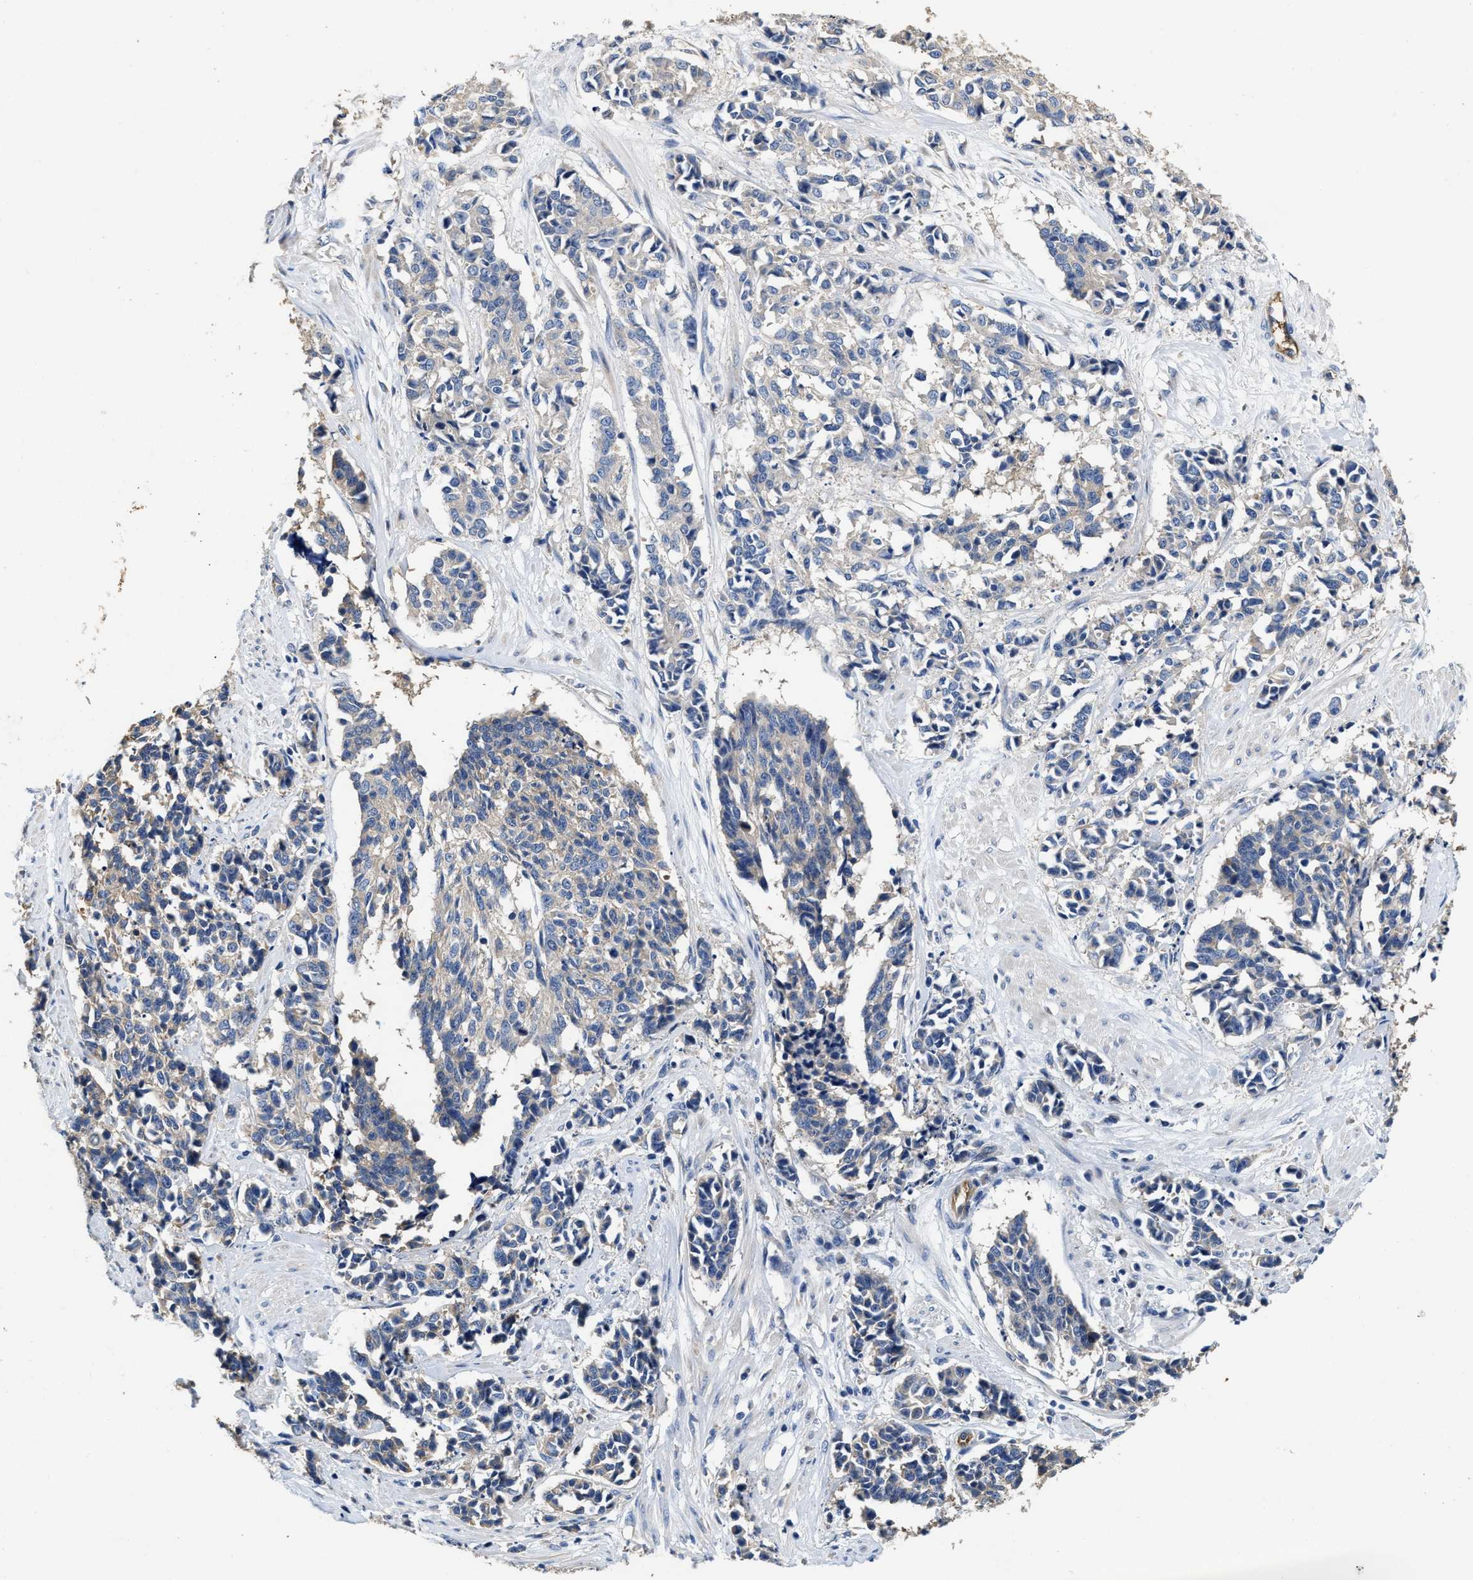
{"staining": {"intensity": "negative", "quantity": "none", "location": "none"}, "tissue": "cervical cancer", "cell_type": "Tumor cells", "image_type": "cancer", "snomed": [{"axis": "morphology", "description": "Squamous cell carcinoma, NOS"}, {"axis": "topography", "description": "Cervix"}], "caption": "Micrograph shows no protein staining in tumor cells of cervical cancer tissue. (DAB (3,3'-diaminobenzidine) IHC, high magnification).", "gene": "PEG10", "patient": {"sex": "female", "age": 35}}